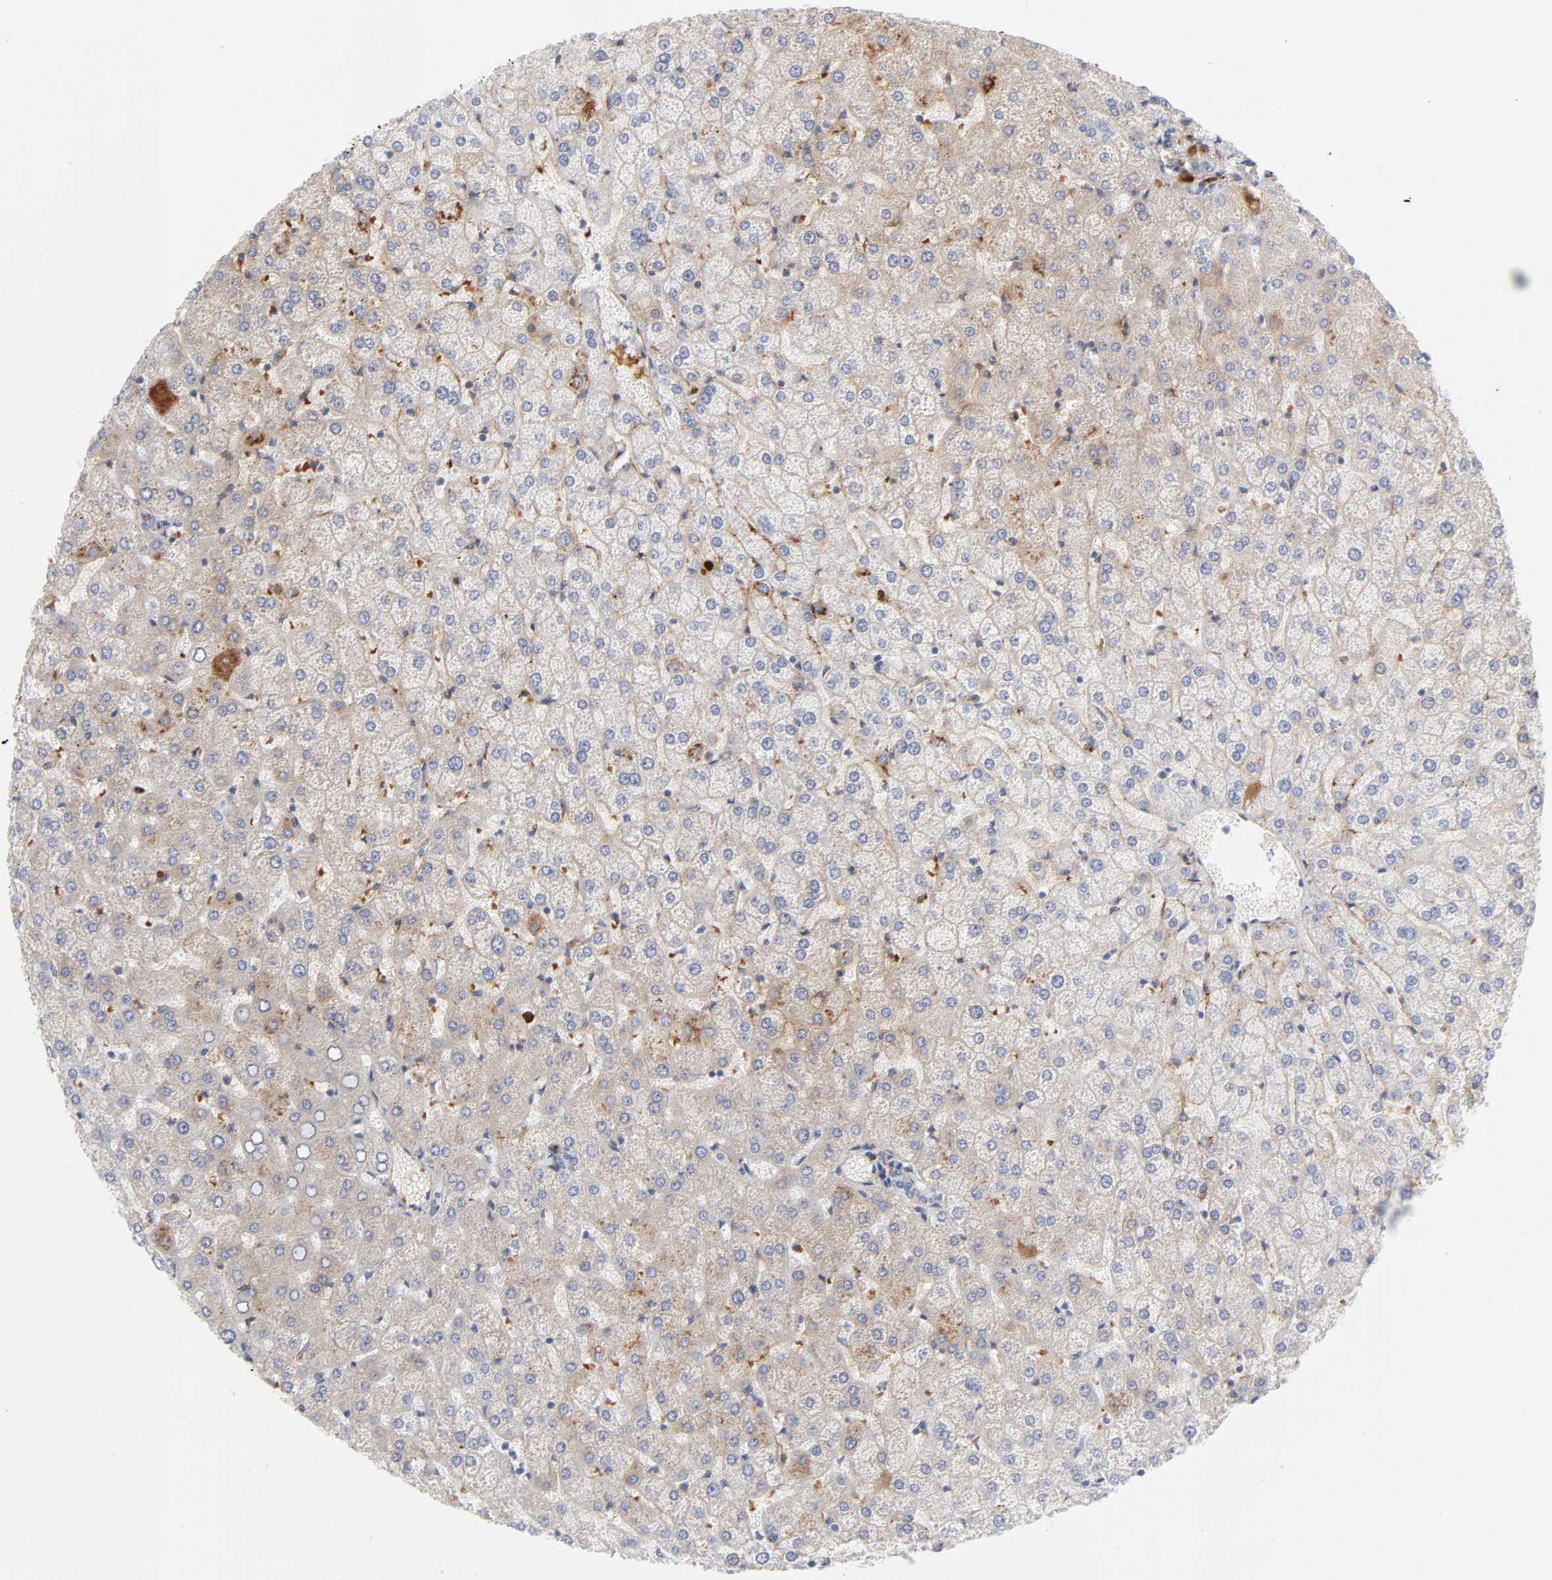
{"staining": {"intensity": "negative", "quantity": "none", "location": "none"}, "tissue": "liver", "cell_type": "Cholangiocytes", "image_type": "normal", "snomed": [{"axis": "morphology", "description": "Normal tissue, NOS"}, {"axis": "topography", "description": "Liver"}], "caption": "The immunohistochemistry (IHC) histopathology image has no significant staining in cholangiocytes of liver. The staining is performed using DAB brown chromogen with nuclei counter-stained in using hematoxylin.", "gene": "PLAT", "patient": {"sex": "female", "age": 32}}